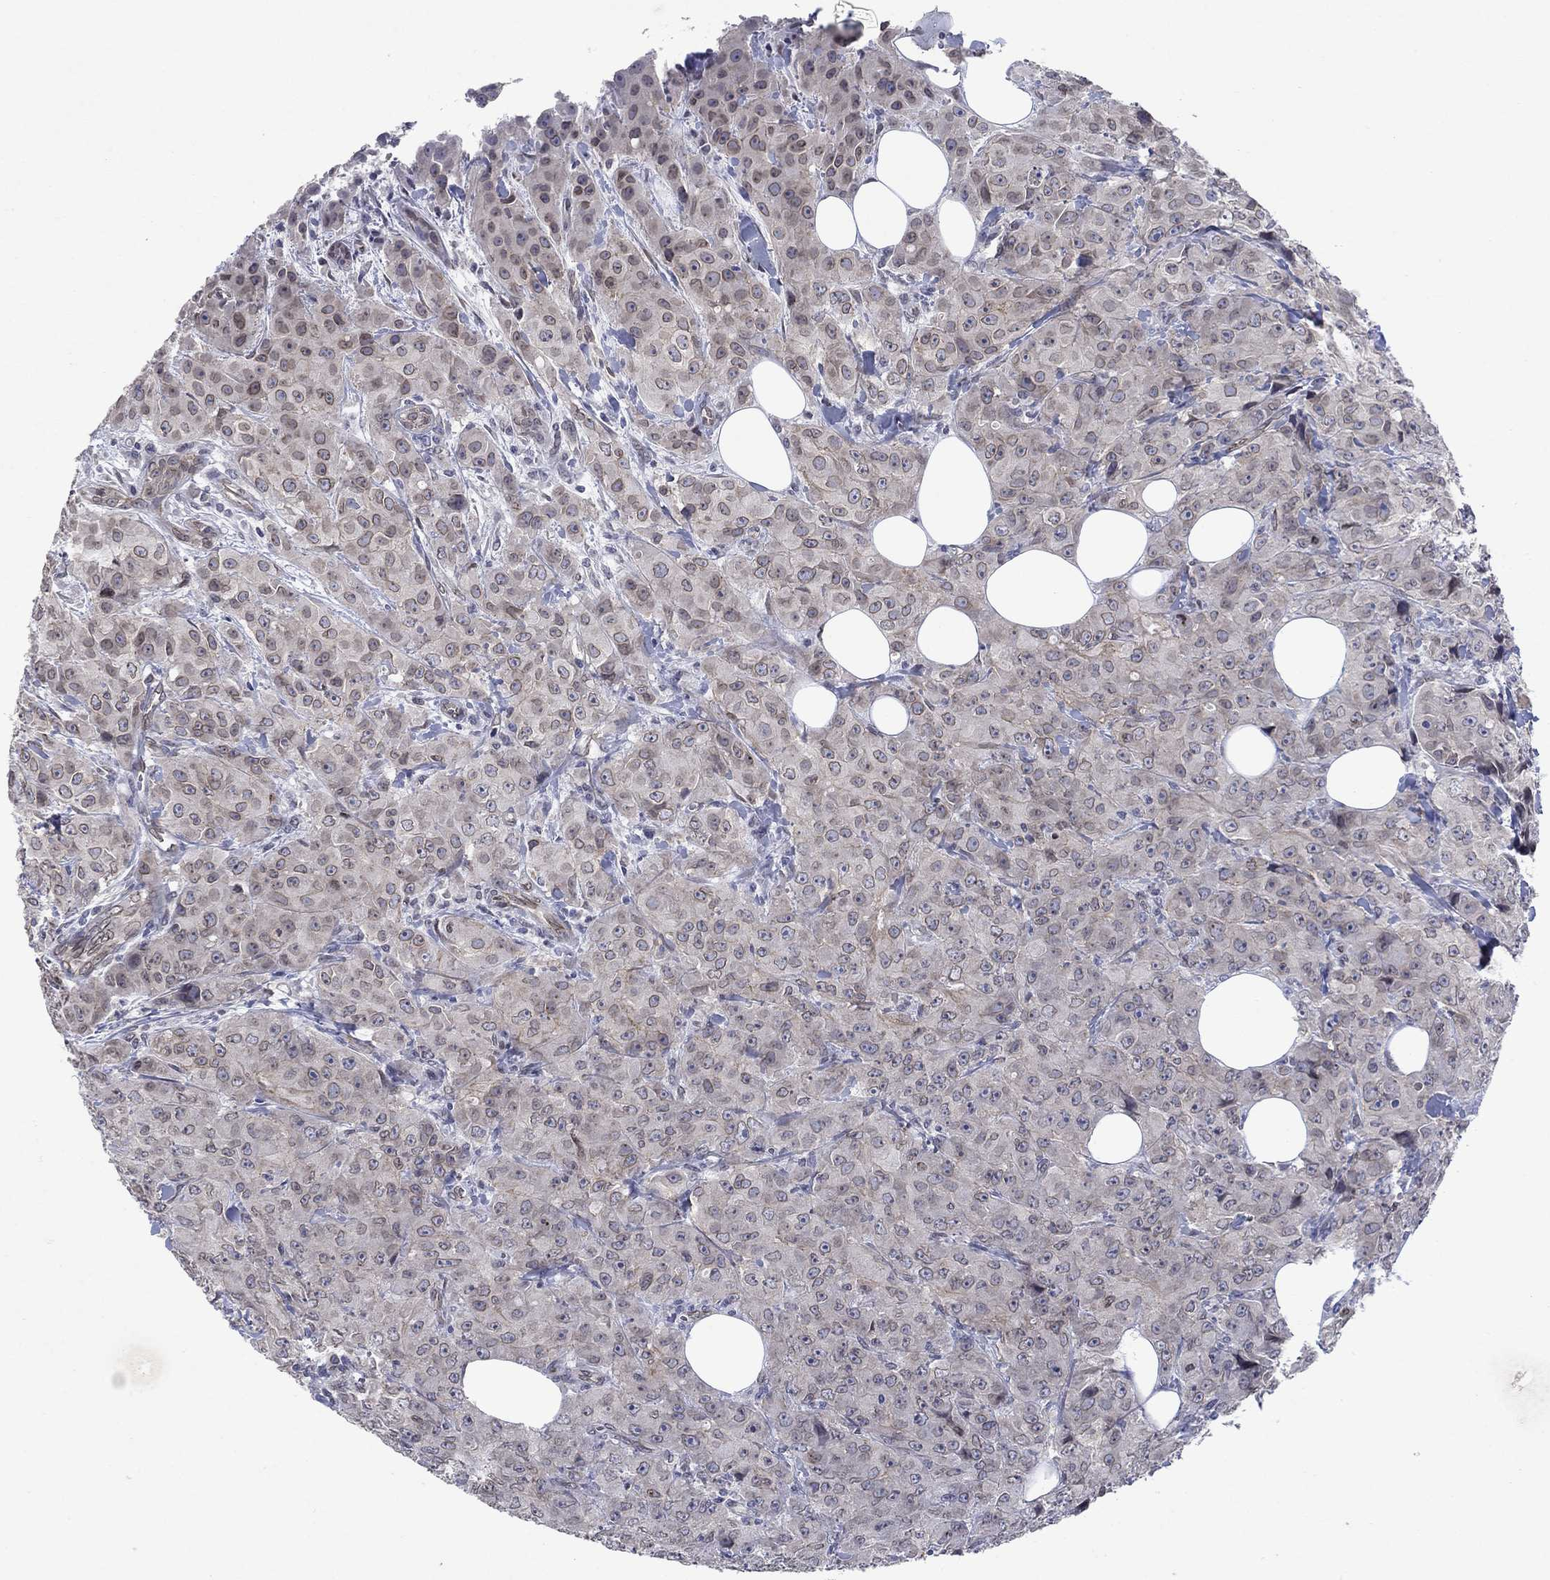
{"staining": {"intensity": "negative", "quantity": "none", "location": "none"}, "tissue": "breast cancer", "cell_type": "Tumor cells", "image_type": "cancer", "snomed": [{"axis": "morphology", "description": "Duct carcinoma"}, {"axis": "topography", "description": "Breast"}], "caption": "Breast cancer was stained to show a protein in brown. There is no significant staining in tumor cells. (Stains: DAB immunohistochemistry with hematoxylin counter stain, Microscopy: brightfield microscopy at high magnification).", "gene": "EMC9", "patient": {"sex": "female", "age": 43}}